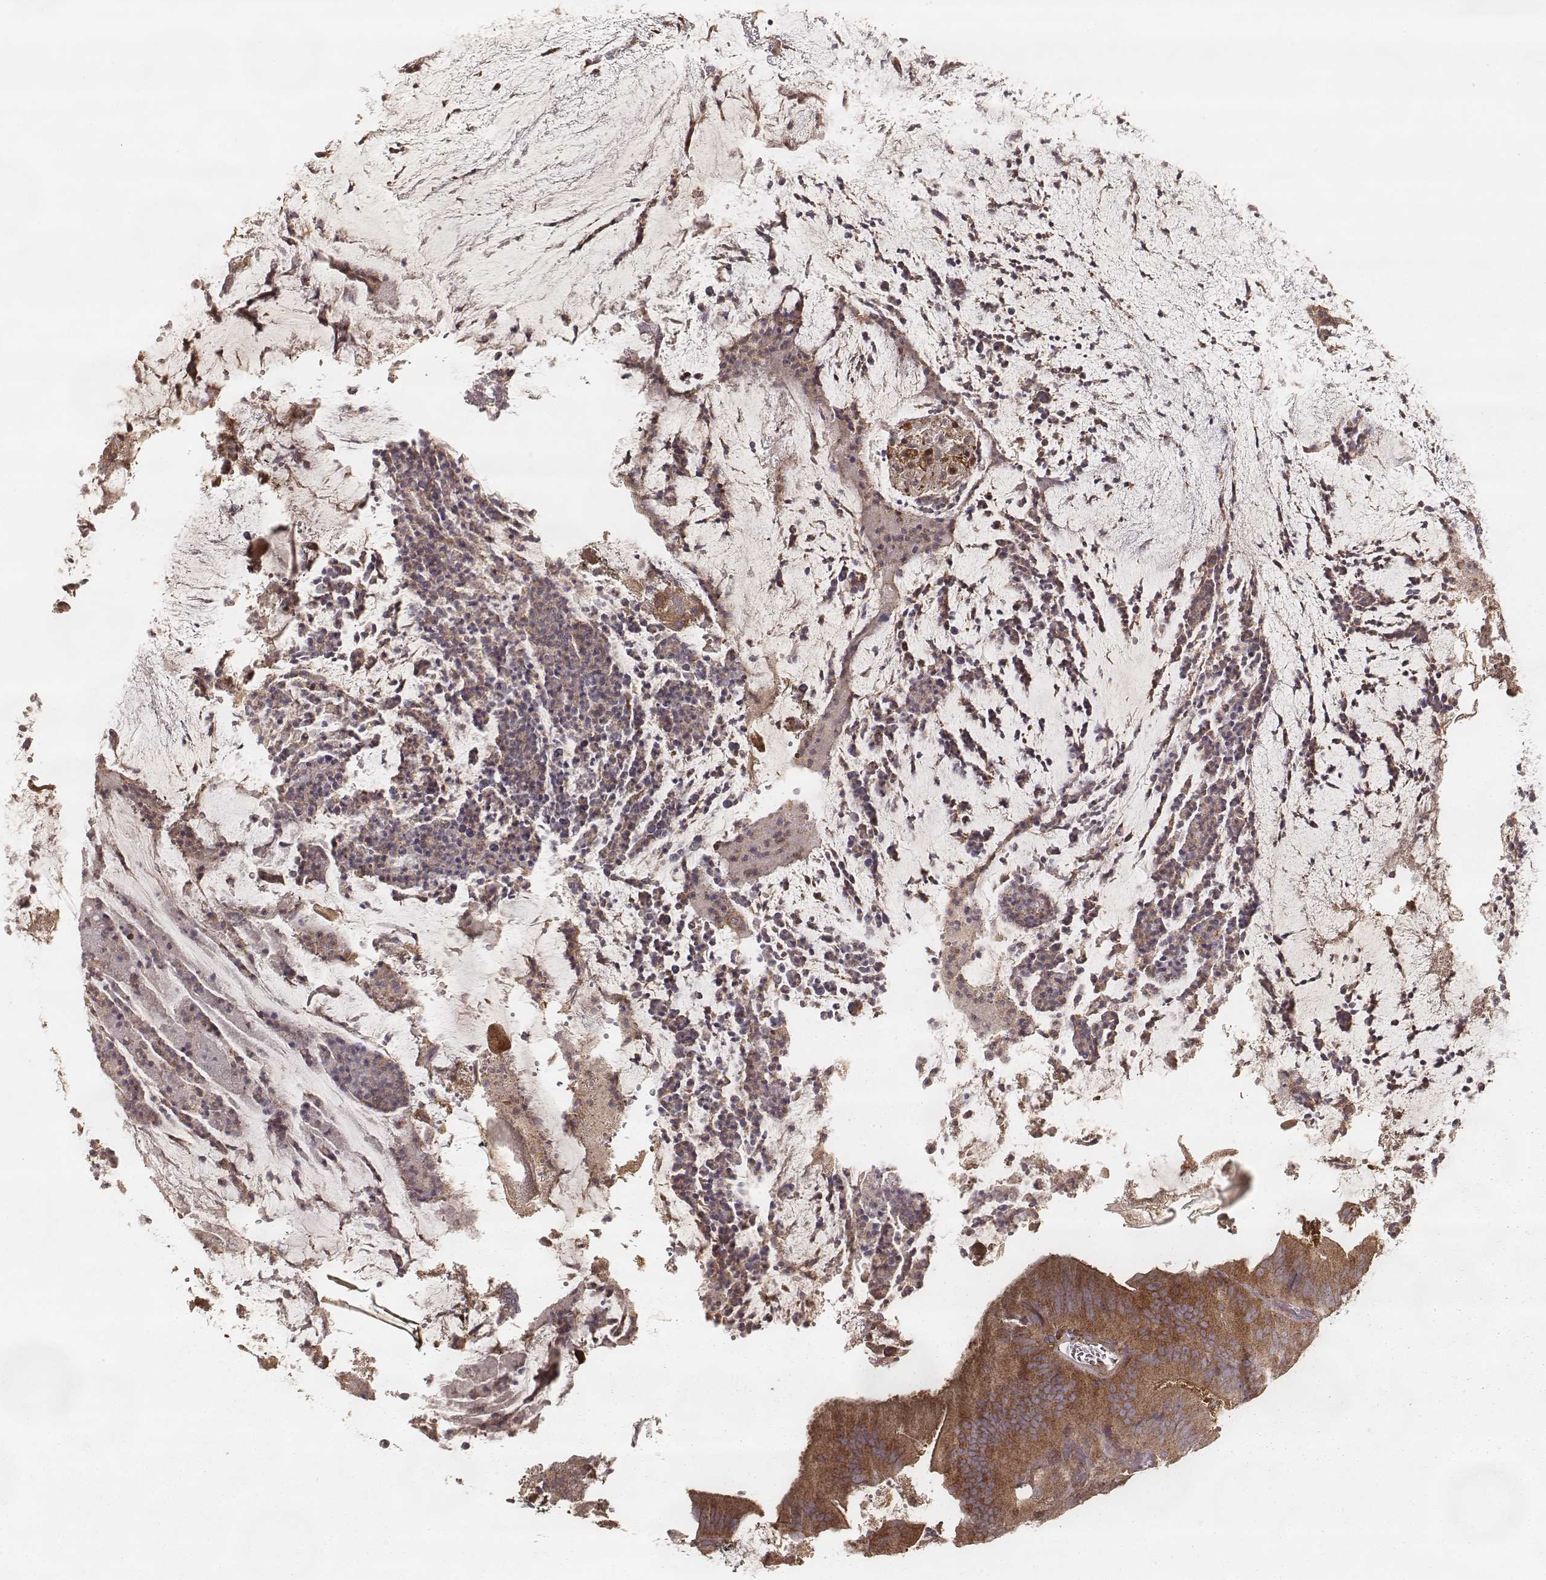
{"staining": {"intensity": "moderate", "quantity": ">75%", "location": "cytoplasmic/membranous"}, "tissue": "colorectal cancer", "cell_type": "Tumor cells", "image_type": "cancer", "snomed": [{"axis": "morphology", "description": "Adenocarcinoma, NOS"}, {"axis": "topography", "description": "Colon"}], "caption": "Immunohistochemistry (IHC) photomicrograph of neoplastic tissue: human colorectal adenocarcinoma stained using immunohistochemistry (IHC) displays medium levels of moderate protein expression localized specifically in the cytoplasmic/membranous of tumor cells, appearing as a cytoplasmic/membranous brown color.", "gene": "CARS1", "patient": {"sex": "female", "age": 43}}